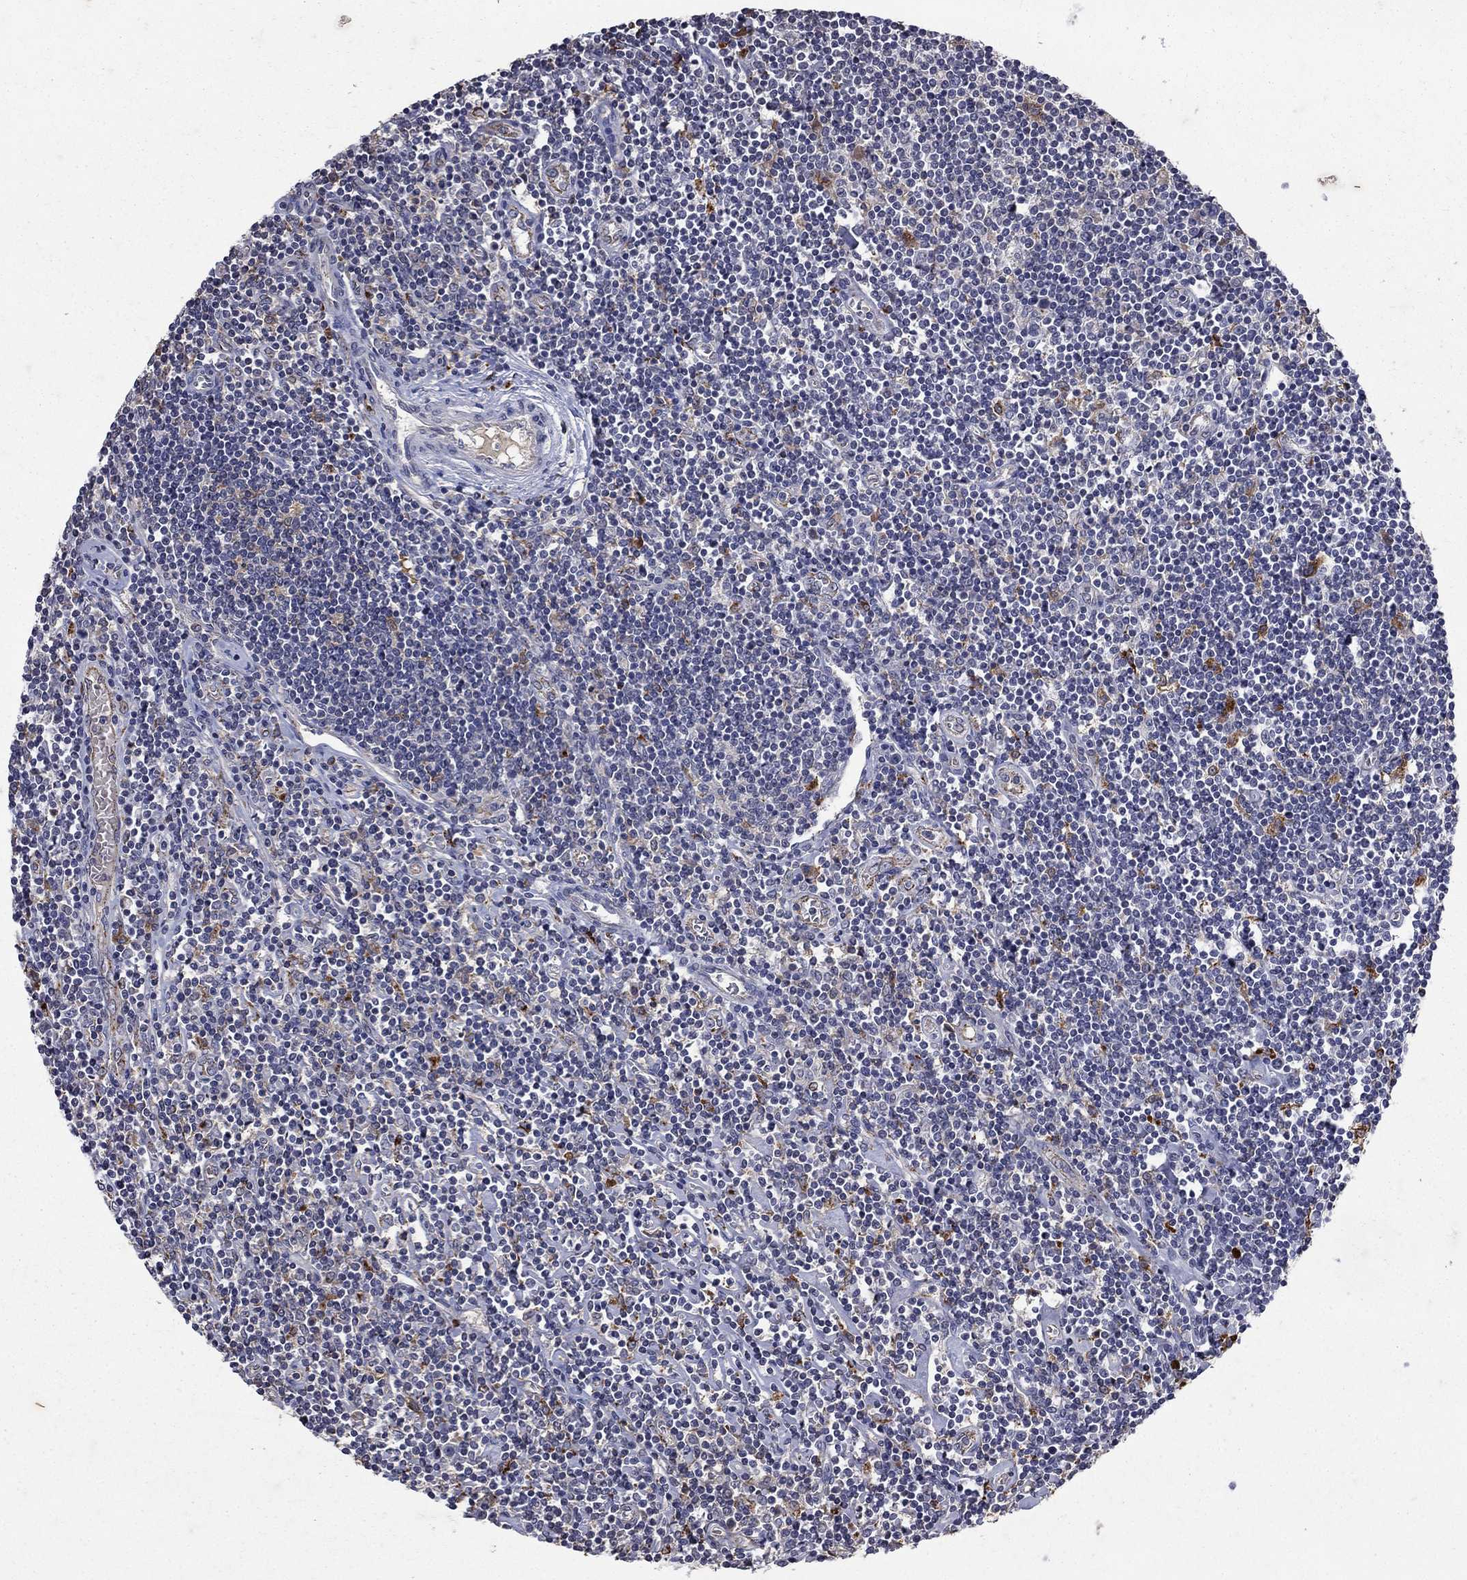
{"staining": {"intensity": "negative", "quantity": "none", "location": "none"}, "tissue": "lymphoma", "cell_type": "Tumor cells", "image_type": "cancer", "snomed": [{"axis": "morphology", "description": "Hodgkin's disease, NOS"}, {"axis": "topography", "description": "Lymph node"}], "caption": "Immunohistochemistry photomicrograph of neoplastic tissue: human lymphoma stained with DAB demonstrates no significant protein staining in tumor cells. The staining is performed using DAB (3,3'-diaminobenzidine) brown chromogen with nuclei counter-stained in using hematoxylin.", "gene": "NPC2", "patient": {"sex": "male", "age": 40}}